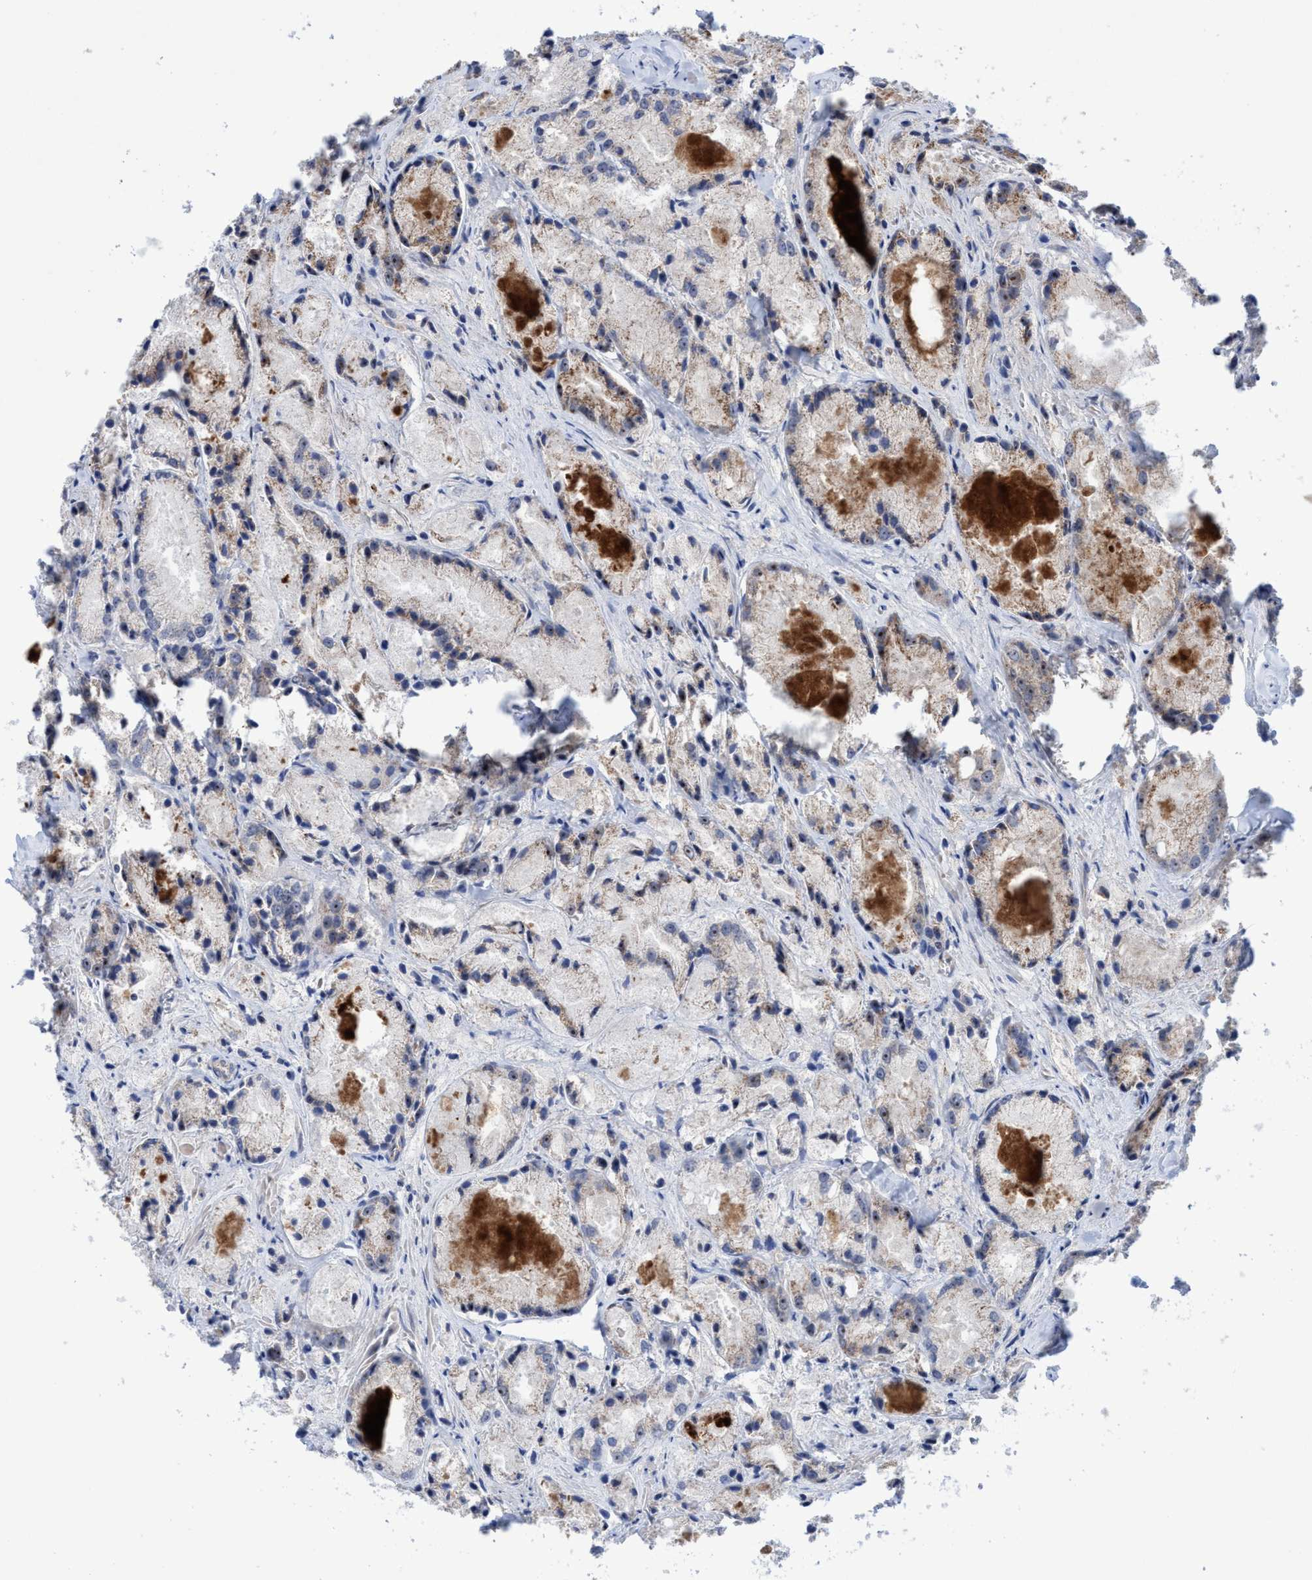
{"staining": {"intensity": "moderate", "quantity": "25%-75%", "location": "cytoplasmic/membranous,nuclear"}, "tissue": "prostate cancer", "cell_type": "Tumor cells", "image_type": "cancer", "snomed": [{"axis": "morphology", "description": "Adenocarcinoma, Low grade"}, {"axis": "topography", "description": "Prostate"}], "caption": "Moderate cytoplasmic/membranous and nuclear expression for a protein is appreciated in about 25%-75% of tumor cells of prostate low-grade adenocarcinoma using immunohistochemistry.", "gene": "P2RY14", "patient": {"sex": "male", "age": 64}}